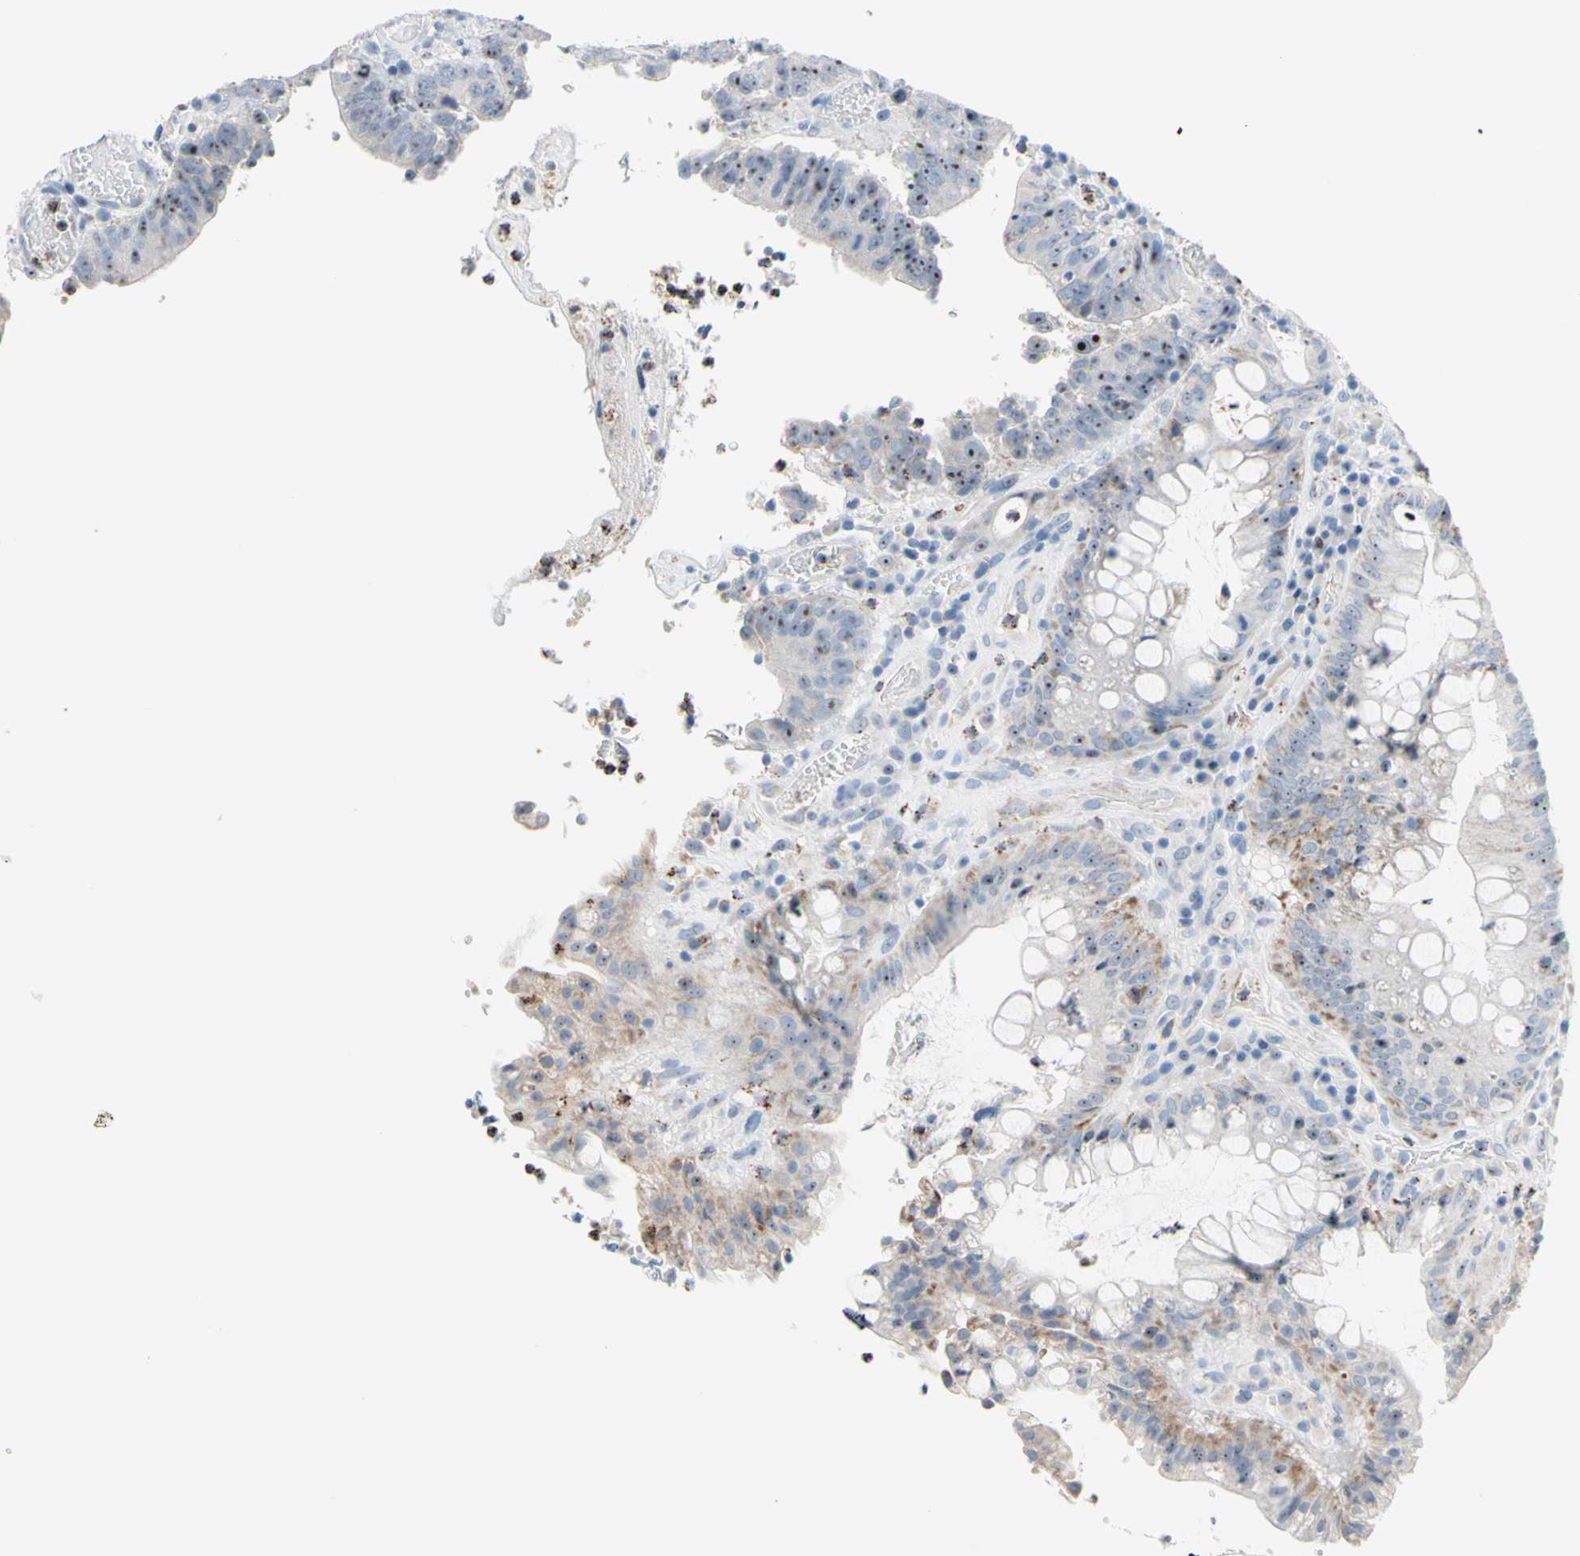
{"staining": {"intensity": "weak", "quantity": "25%-75%", "location": "cytoplasmic/membranous,nuclear"}, "tissue": "colorectal cancer", "cell_type": "Tumor cells", "image_type": "cancer", "snomed": [{"axis": "morphology", "description": "Adenocarcinoma, NOS"}, {"axis": "topography", "description": "Rectum"}], "caption": "Brown immunohistochemical staining in human colorectal cancer shows weak cytoplasmic/membranous and nuclear positivity in about 25%-75% of tumor cells.", "gene": "CYSLTR1", "patient": {"sex": "male", "age": 72}}